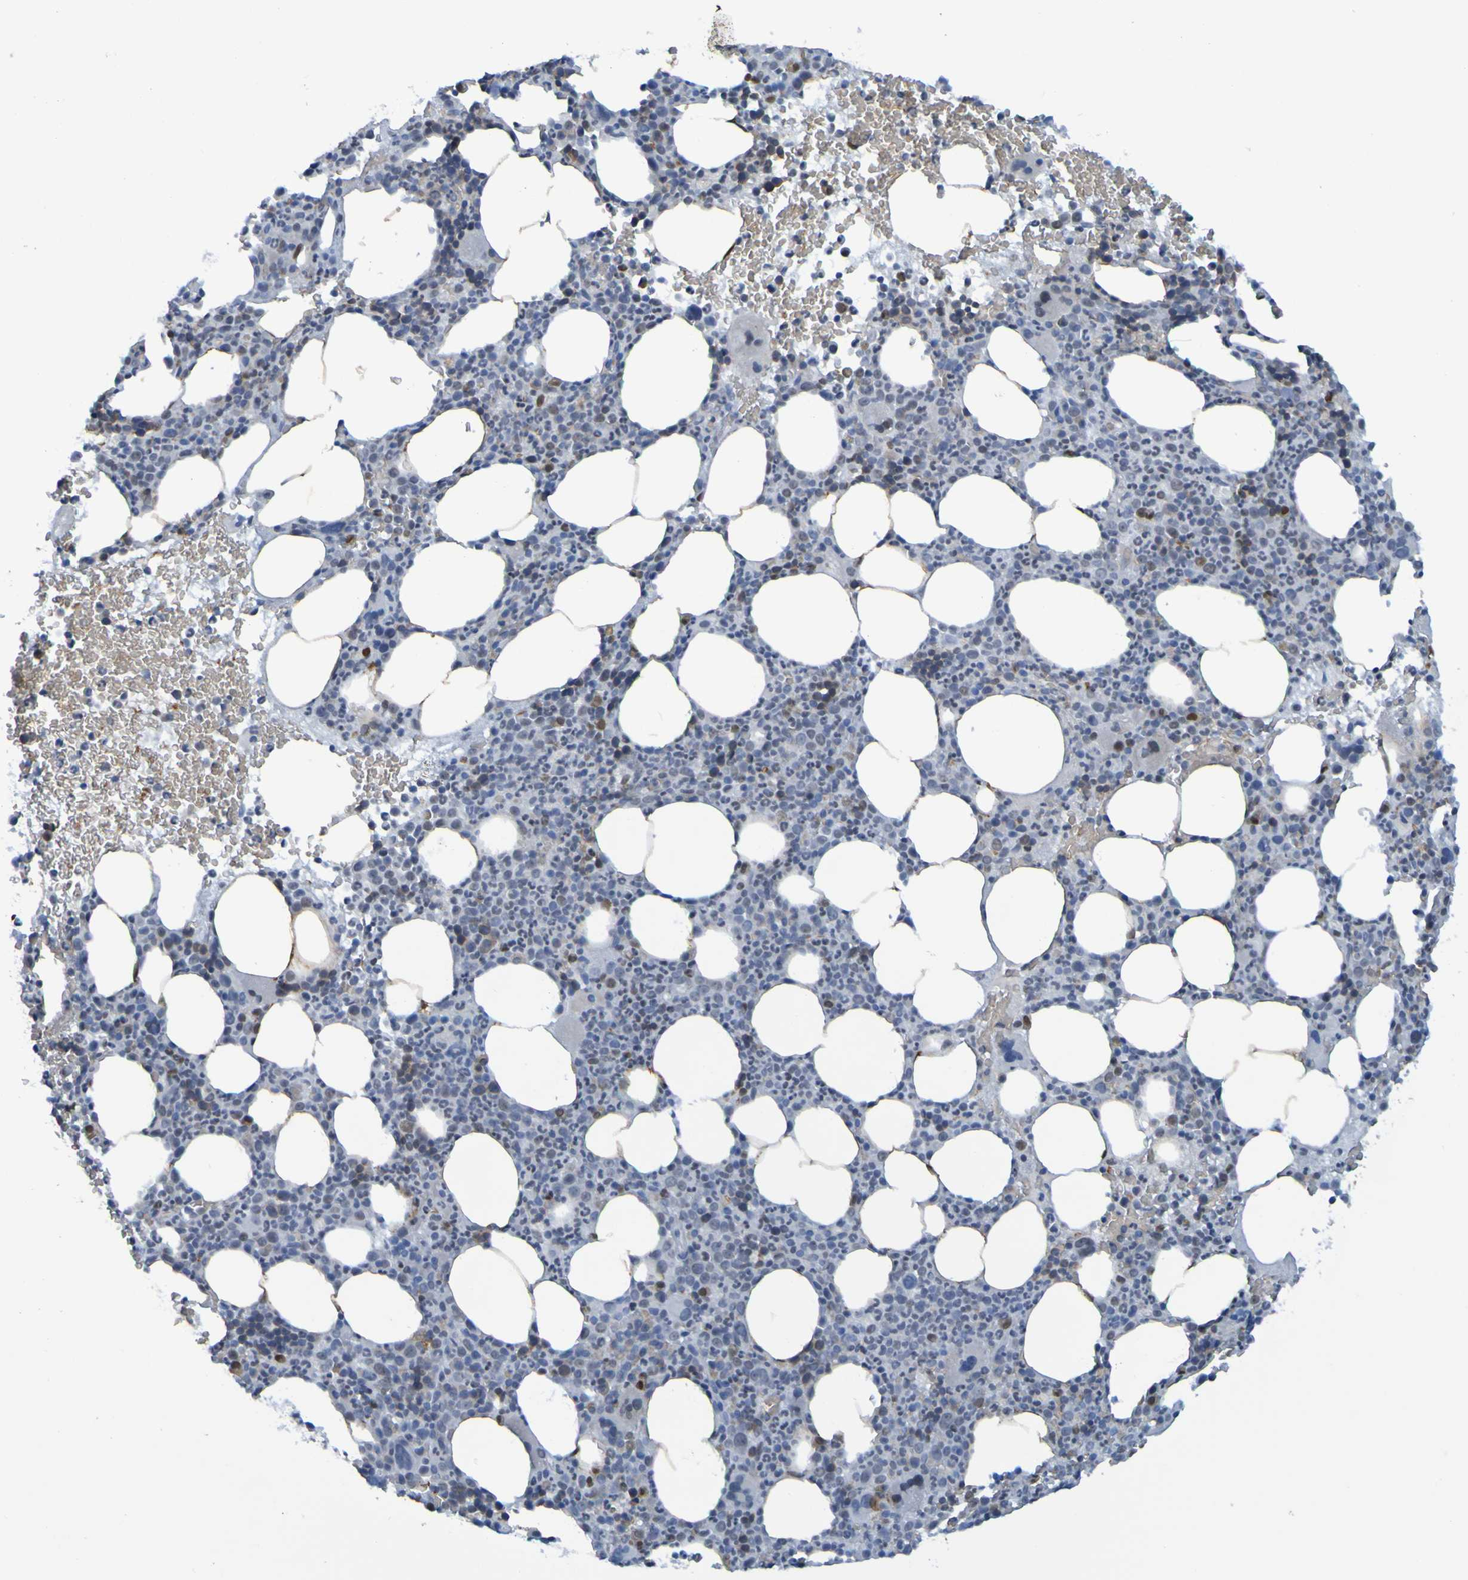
{"staining": {"intensity": "negative", "quantity": "none", "location": "none"}, "tissue": "bone marrow", "cell_type": "Hematopoietic cells", "image_type": "normal", "snomed": [{"axis": "morphology", "description": "Normal tissue, NOS"}, {"axis": "morphology", "description": "Inflammation, NOS"}, {"axis": "topography", "description": "Bone marrow"}], "caption": "Immunohistochemistry micrograph of unremarkable bone marrow: bone marrow stained with DAB (3,3'-diaminobenzidine) displays no significant protein positivity in hematopoietic cells. (DAB immunohistochemistry, high magnification).", "gene": "USP36", "patient": {"sex": "male", "age": 73}}